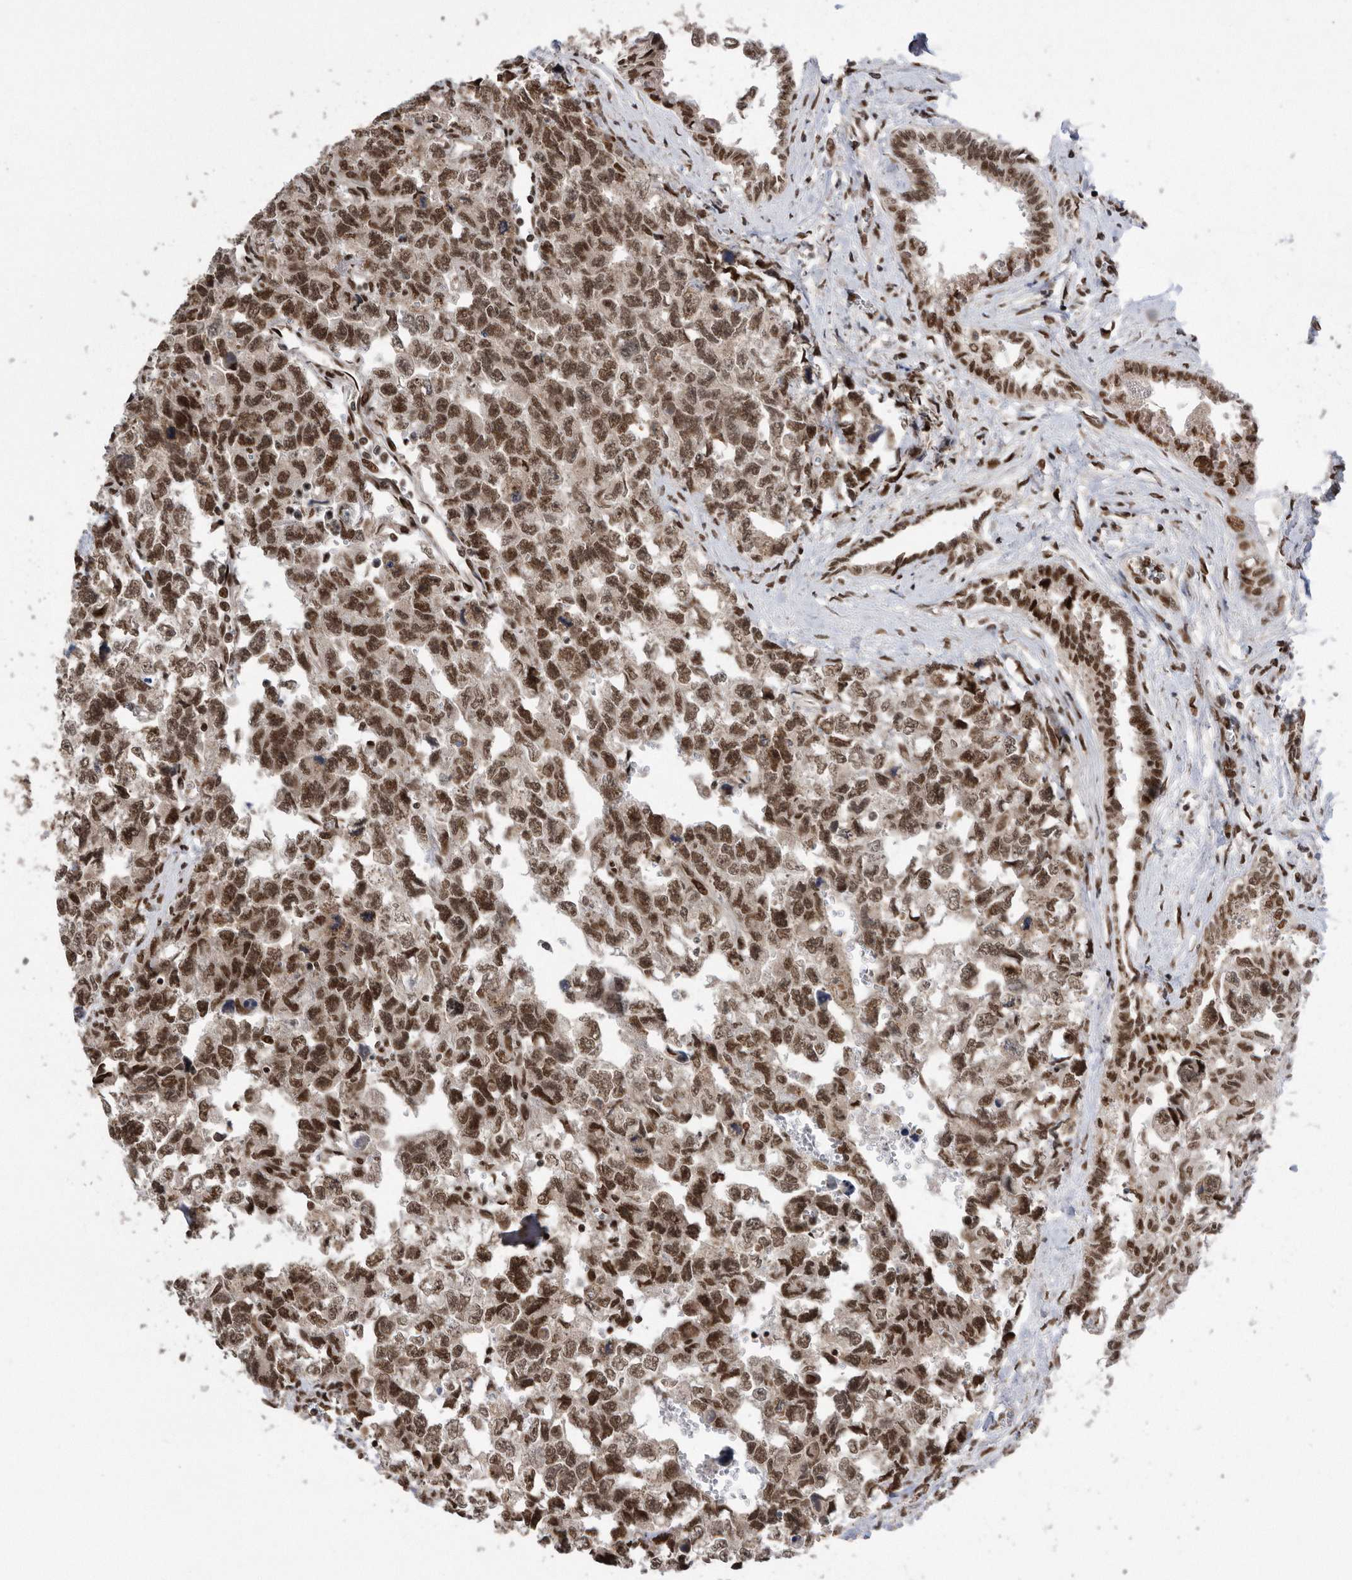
{"staining": {"intensity": "strong", "quantity": ">75%", "location": "nuclear"}, "tissue": "testis cancer", "cell_type": "Tumor cells", "image_type": "cancer", "snomed": [{"axis": "morphology", "description": "Carcinoma, Embryonal, NOS"}, {"axis": "topography", "description": "Testis"}], "caption": "The micrograph shows staining of embryonal carcinoma (testis), revealing strong nuclear protein staining (brown color) within tumor cells. (IHC, brightfield microscopy, high magnification).", "gene": "TDRD3", "patient": {"sex": "male", "age": 31}}